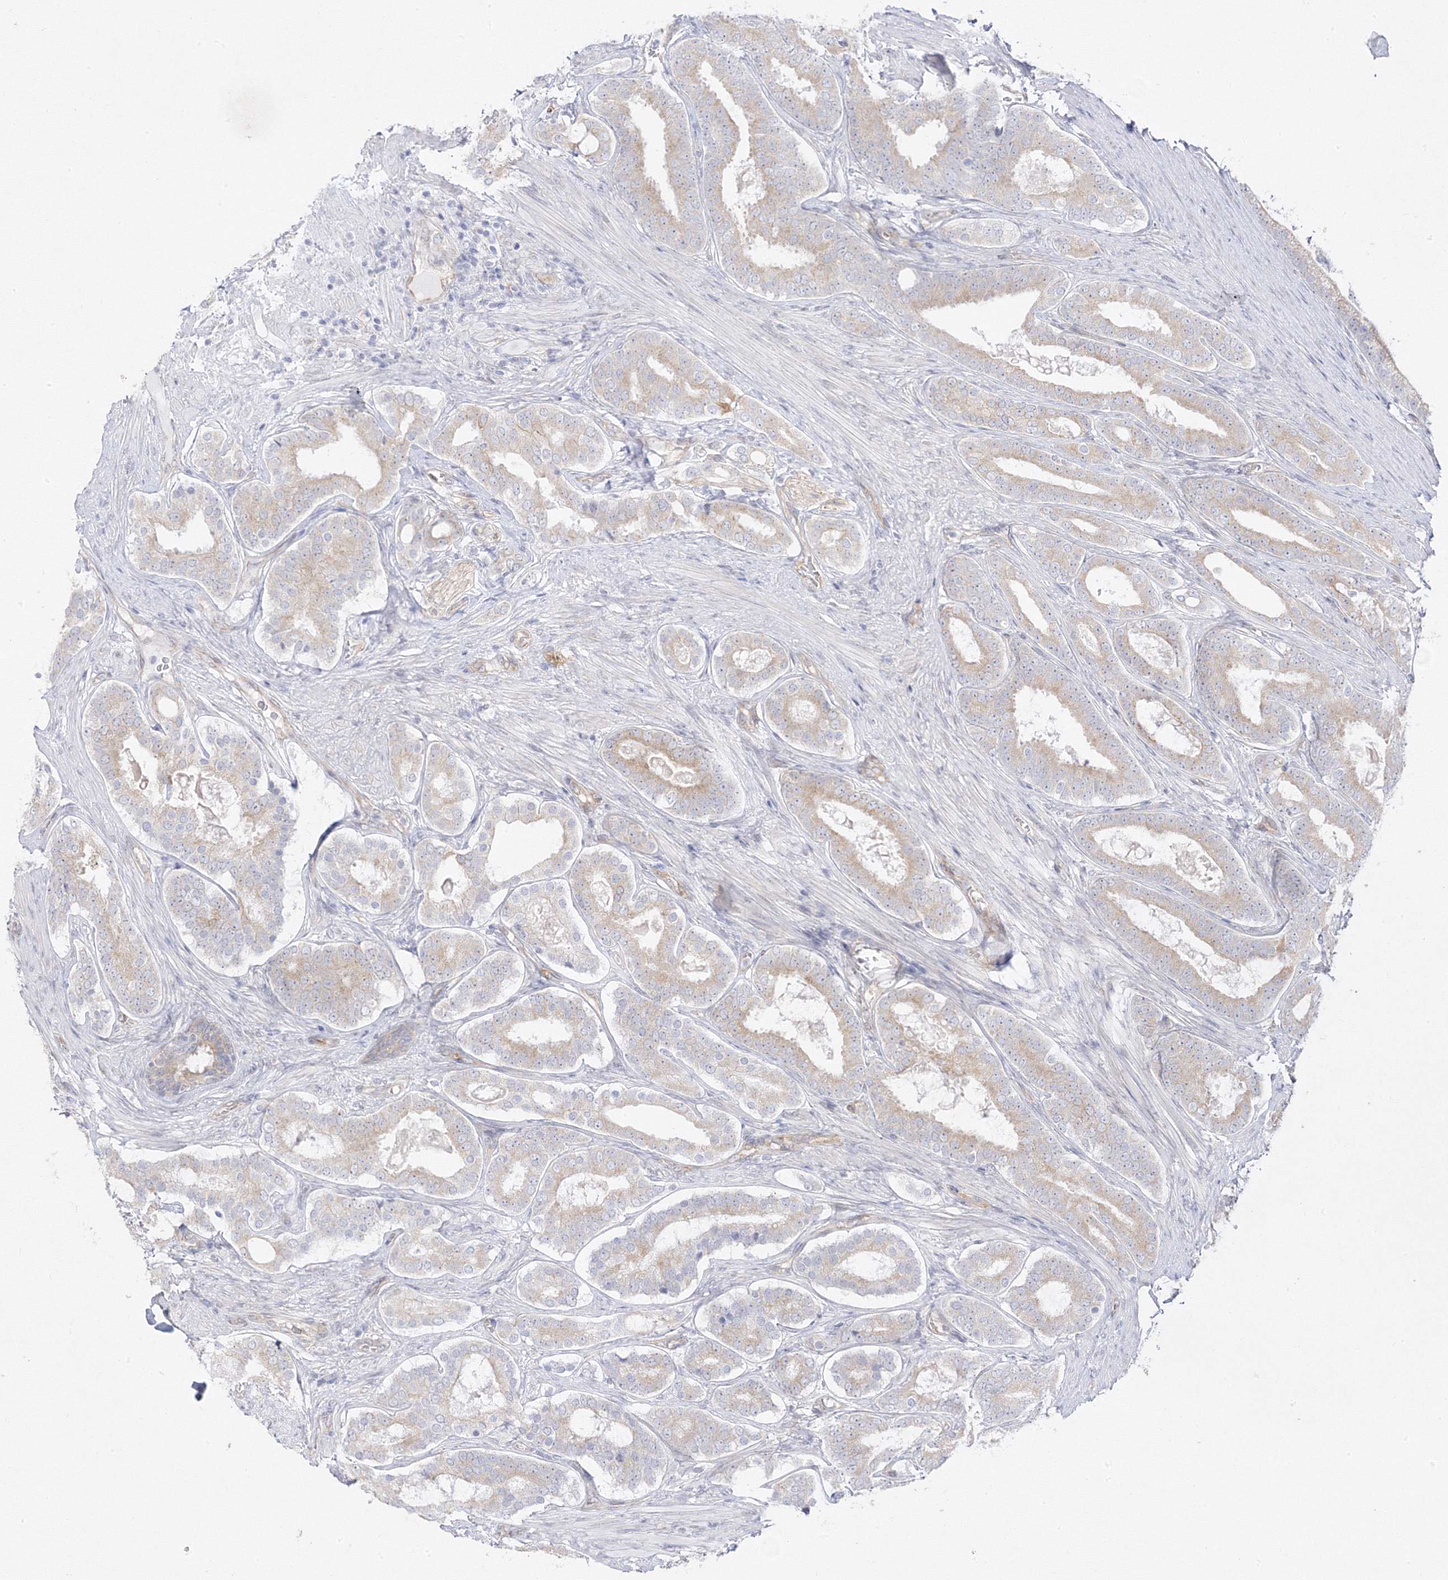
{"staining": {"intensity": "moderate", "quantity": "25%-75%", "location": "cytoplasmic/membranous"}, "tissue": "prostate cancer", "cell_type": "Tumor cells", "image_type": "cancer", "snomed": [{"axis": "morphology", "description": "Adenocarcinoma, High grade"}, {"axis": "topography", "description": "Prostate"}], "caption": "Prostate adenocarcinoma (high-grade) stained with a protein marker demonstrates moderate staining in tumor cells.", "gene": "C2CD2", "patient": {"sex": "male", "age": 60}}